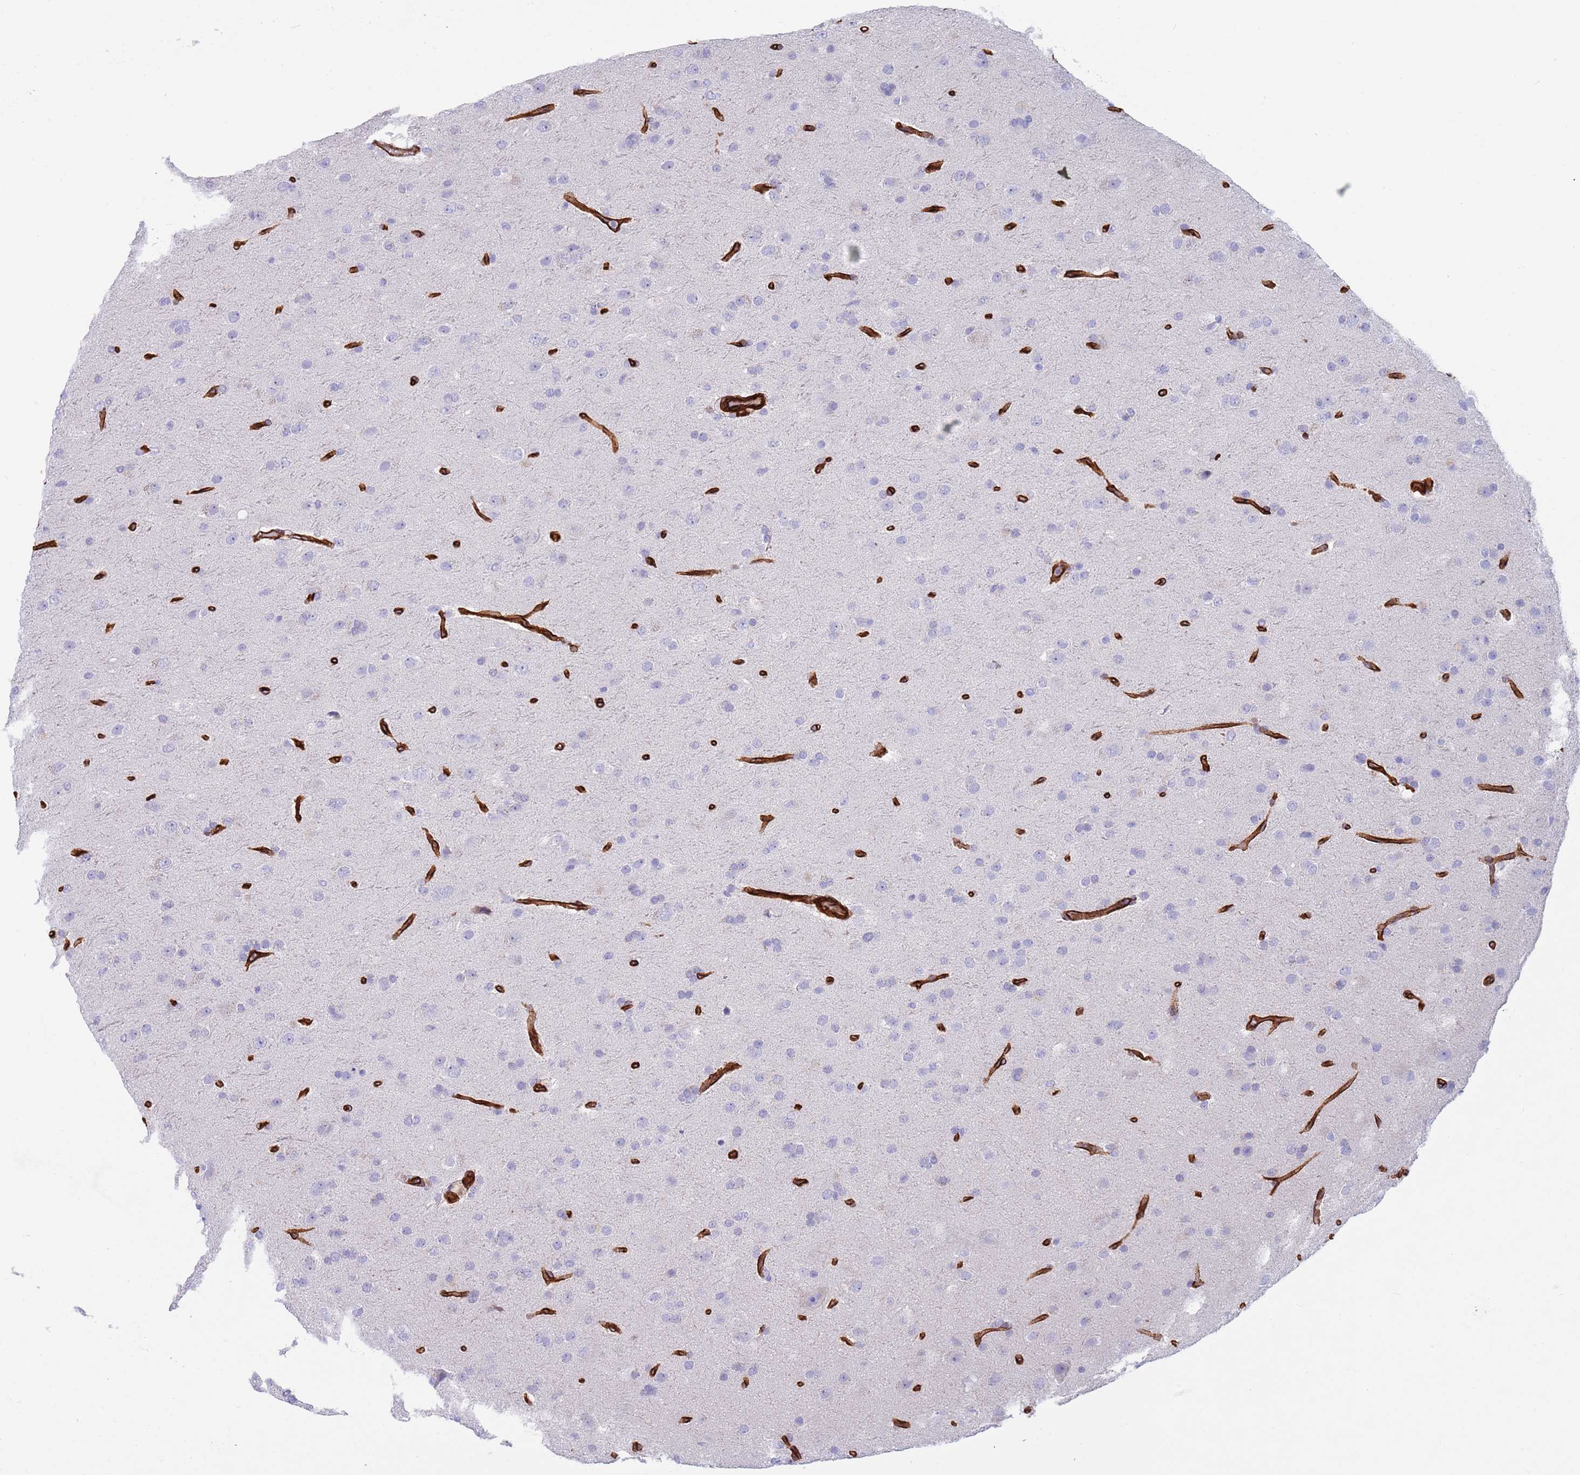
{"staining": {"intensity": "negative", "quantity": "none", "location": "none"}, "tissue": "glioma", "cell_type": "Tumor cells", "image_type": "cancer", "snomed": [{"axis": "morphology", "description": "Glioma, malignant, Low grade"}, {"axis": "topography", "description": "Brain"}], "caption": "There is no significant staining in tumor cells of malignant low-grade glioma.", "gene": "CAV2", "patient": {"sex": "male", "age": 65}}